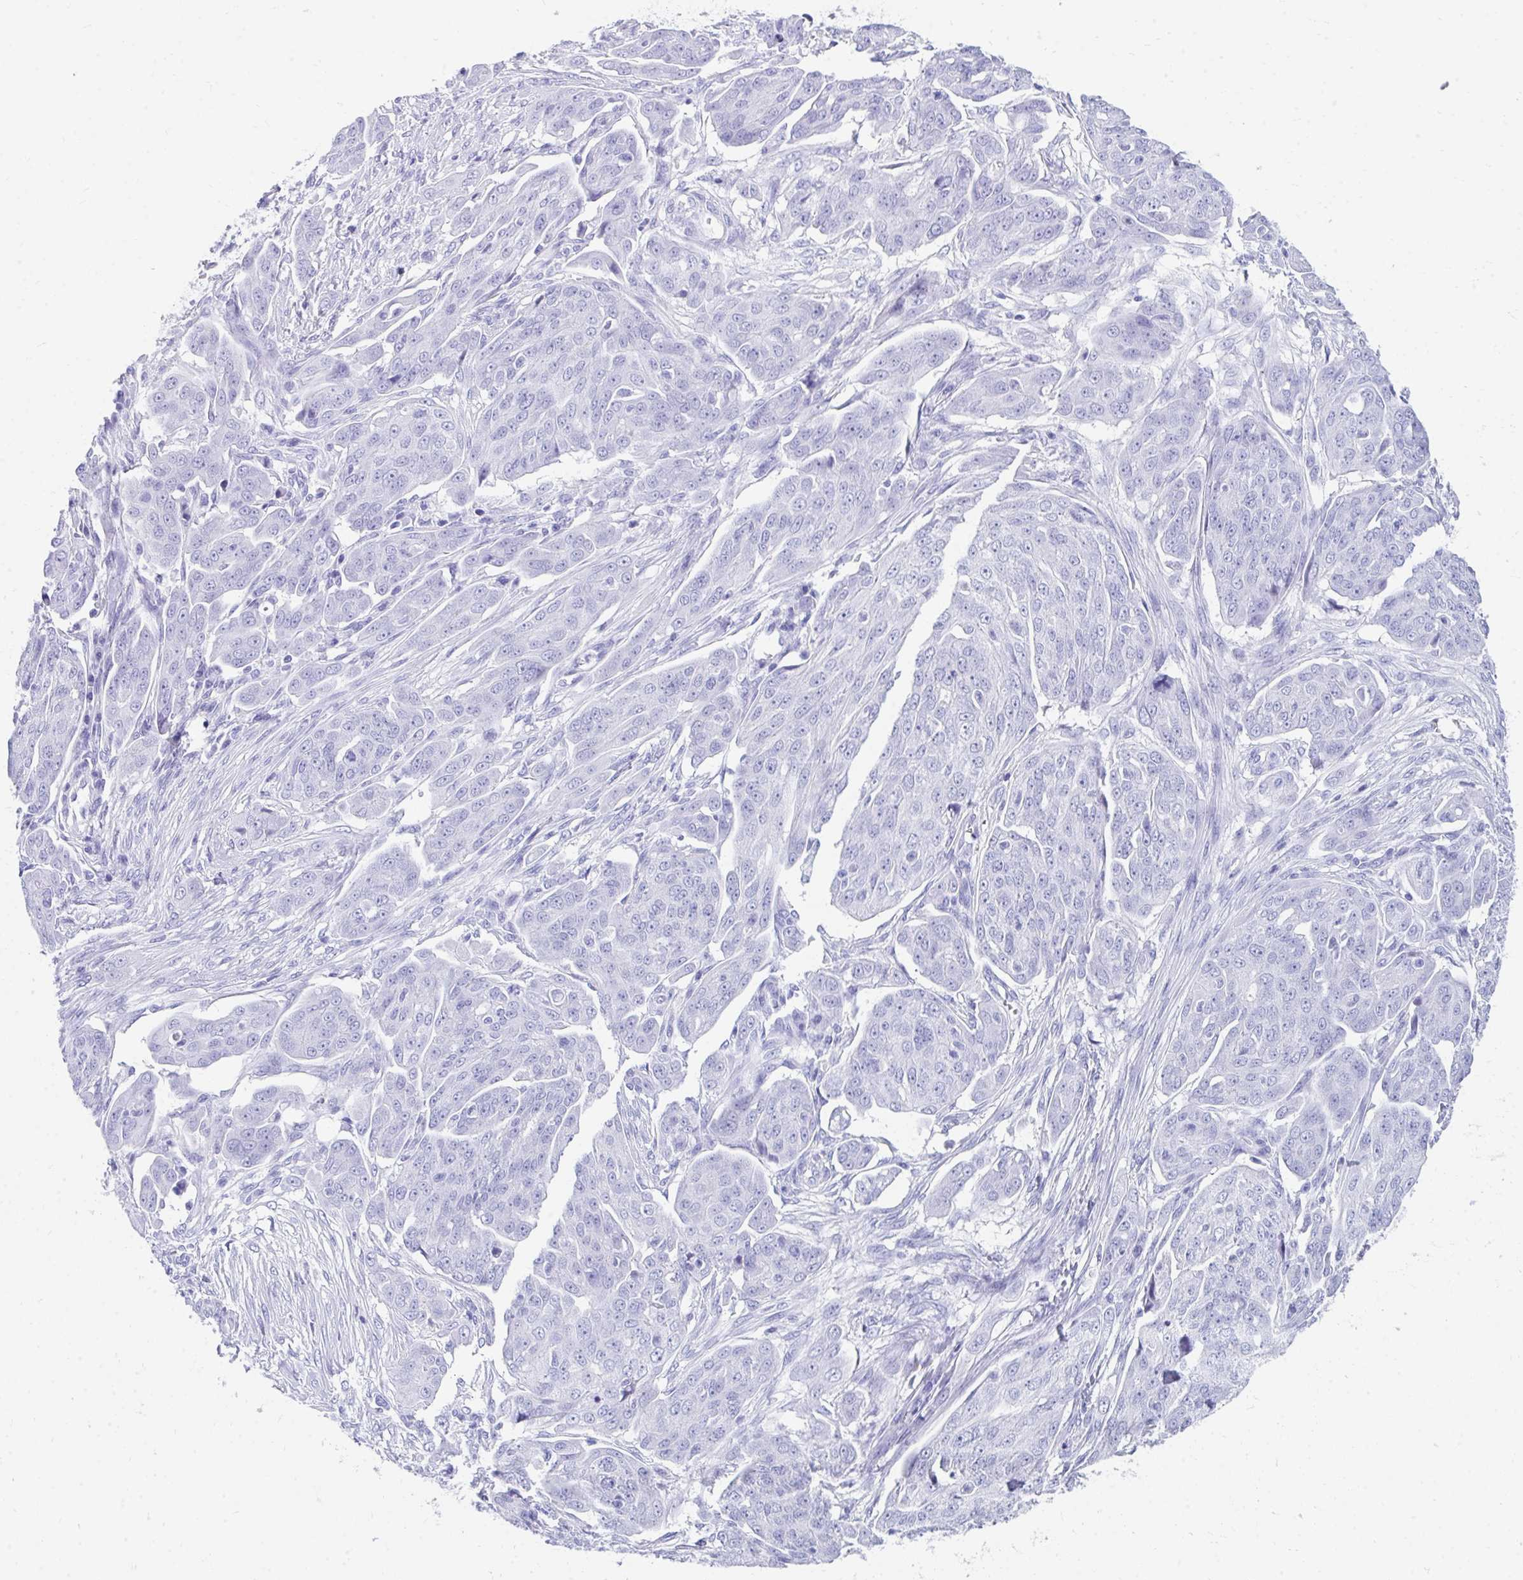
{"staining": {"intensity": "negative", "quantity": "none", "location": "none"}, "tissue": "ovarian cancer", "cell_type": "Tumor cells", "image_type": "cancer", "snomed": [{"axis": "morphology", "description": "Carcinoma, endometroid"}, {"axis": "topography", "description": "Ovary"}], "caption": "Immunohistochemistry (IHC) of human ovarian cancer demonstrates no expression in tumor cells.", "gene": "HGD", "patient": {"sex": "female", "age": 70}}